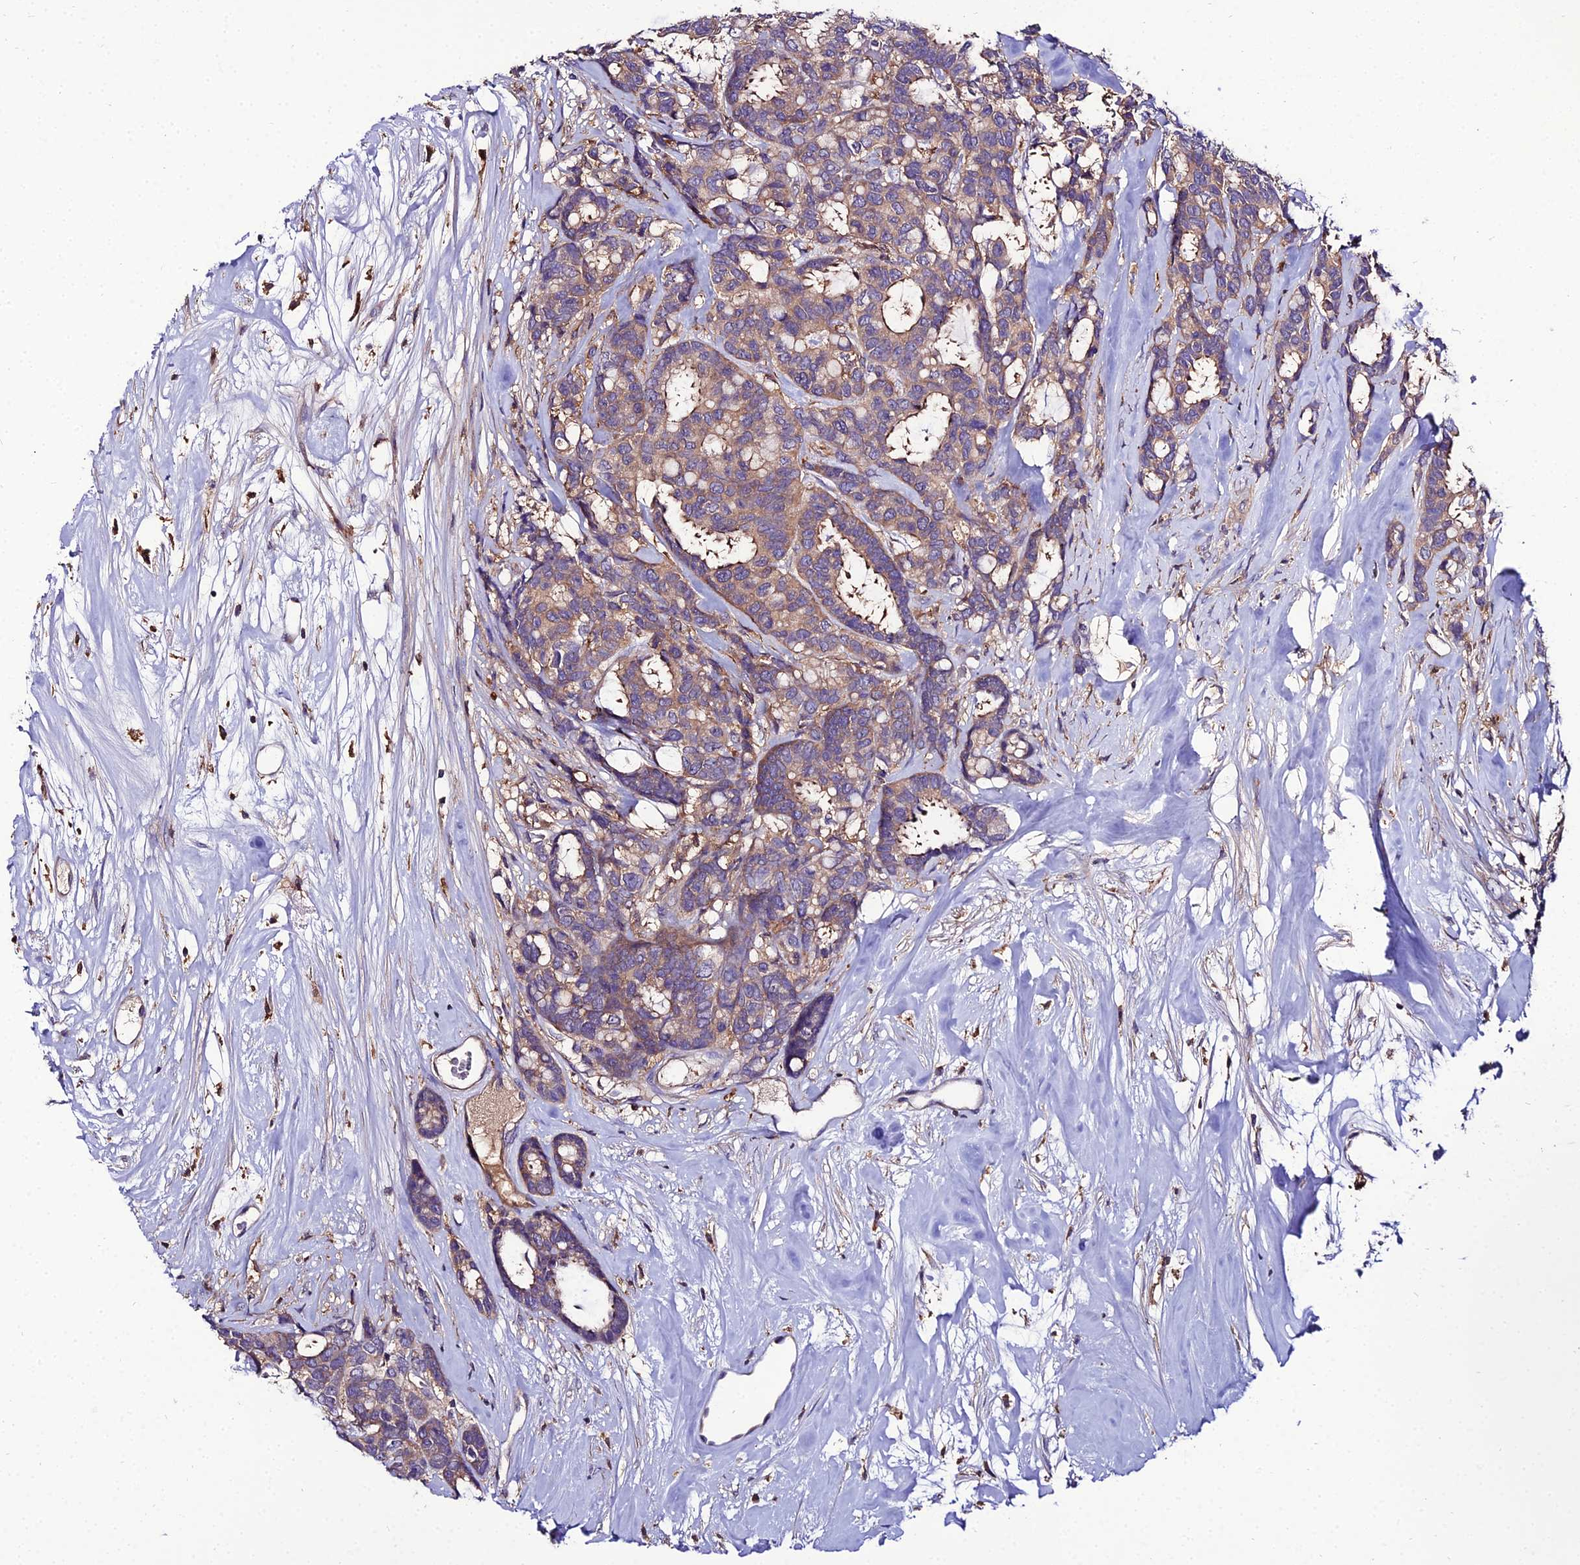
{"staining": {"intensity": "moderate", "quantity": "25%-75%", "location": "cytoplasmic/membranous"}, "tissue": "breast cancer", "cell_type": "Tumor cells", "image_type": "cancer", "snomed": [{"axis": "morphology", "description": "Duct carcinoma"}, {"axis": "topography", "description": "Breast"}], "caption": "Human breast cancer stained for a protein (brown) shows moderate cytoplasmic/membranous positive expression in approximately 25%-75% of tumor cells.", "gene": "C2orf69", "patient": {"sex": "female", "age": 87}}